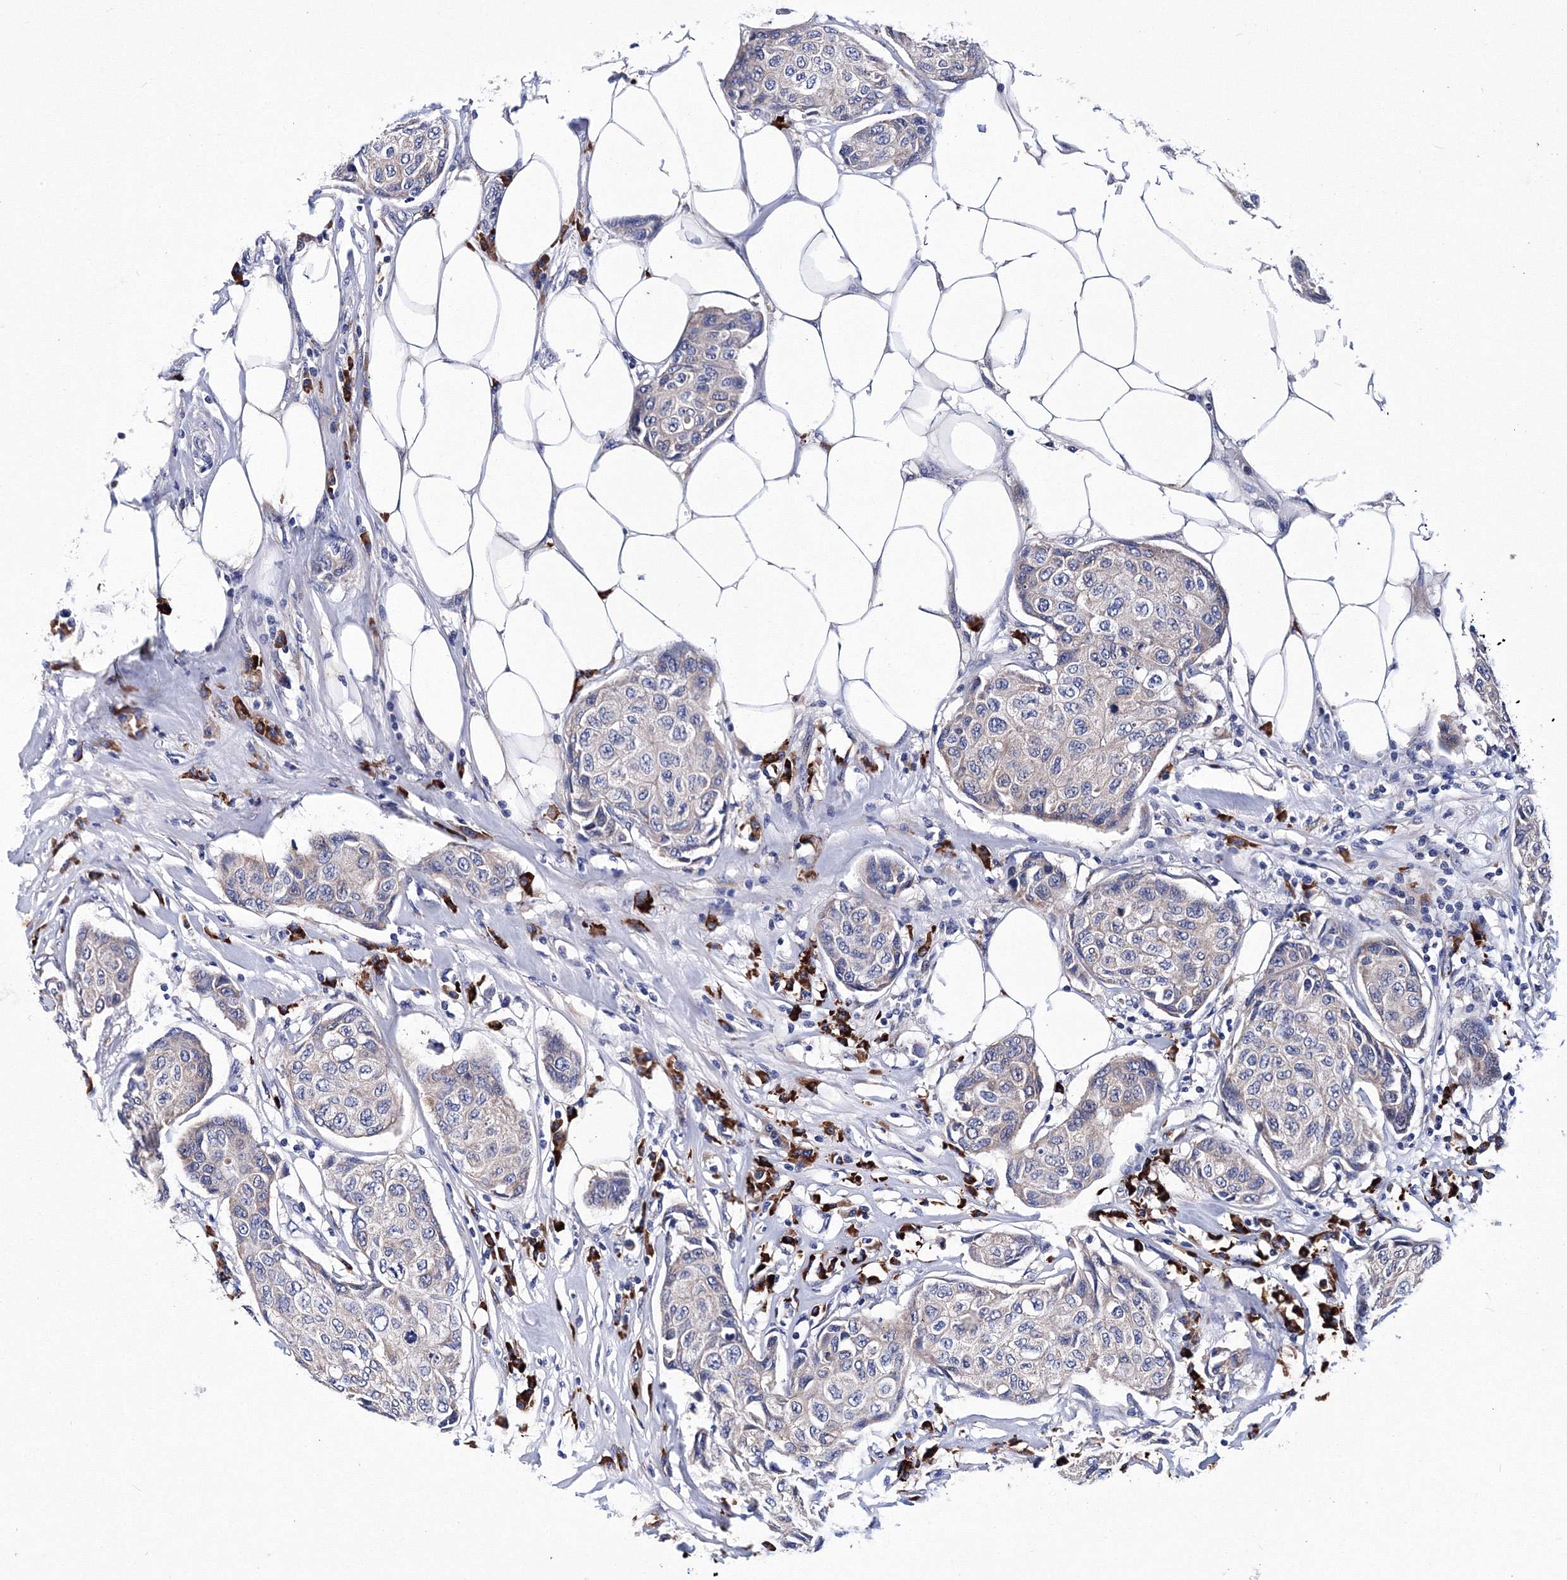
{"staining": {"intensity": "weak", "quantity": "25%-75%", "location": "cytoplasmic/membranous"}, "tissue": "breast cancer", "cell_type": "Tumor cells", "image_type": "cancer", "snomed": [{"axis": "morphology", "description": "Duct carcinoma"}, {"axis": "topography", "description": "Breast"}], "caption": "Weak cytoplasmic/membranous expression is seen in approximately 25%-75% of tumor cells in breast intraductal carcinoma.", "gene": "TRPM2", "patient": {"sex": "female", "age": 80}}